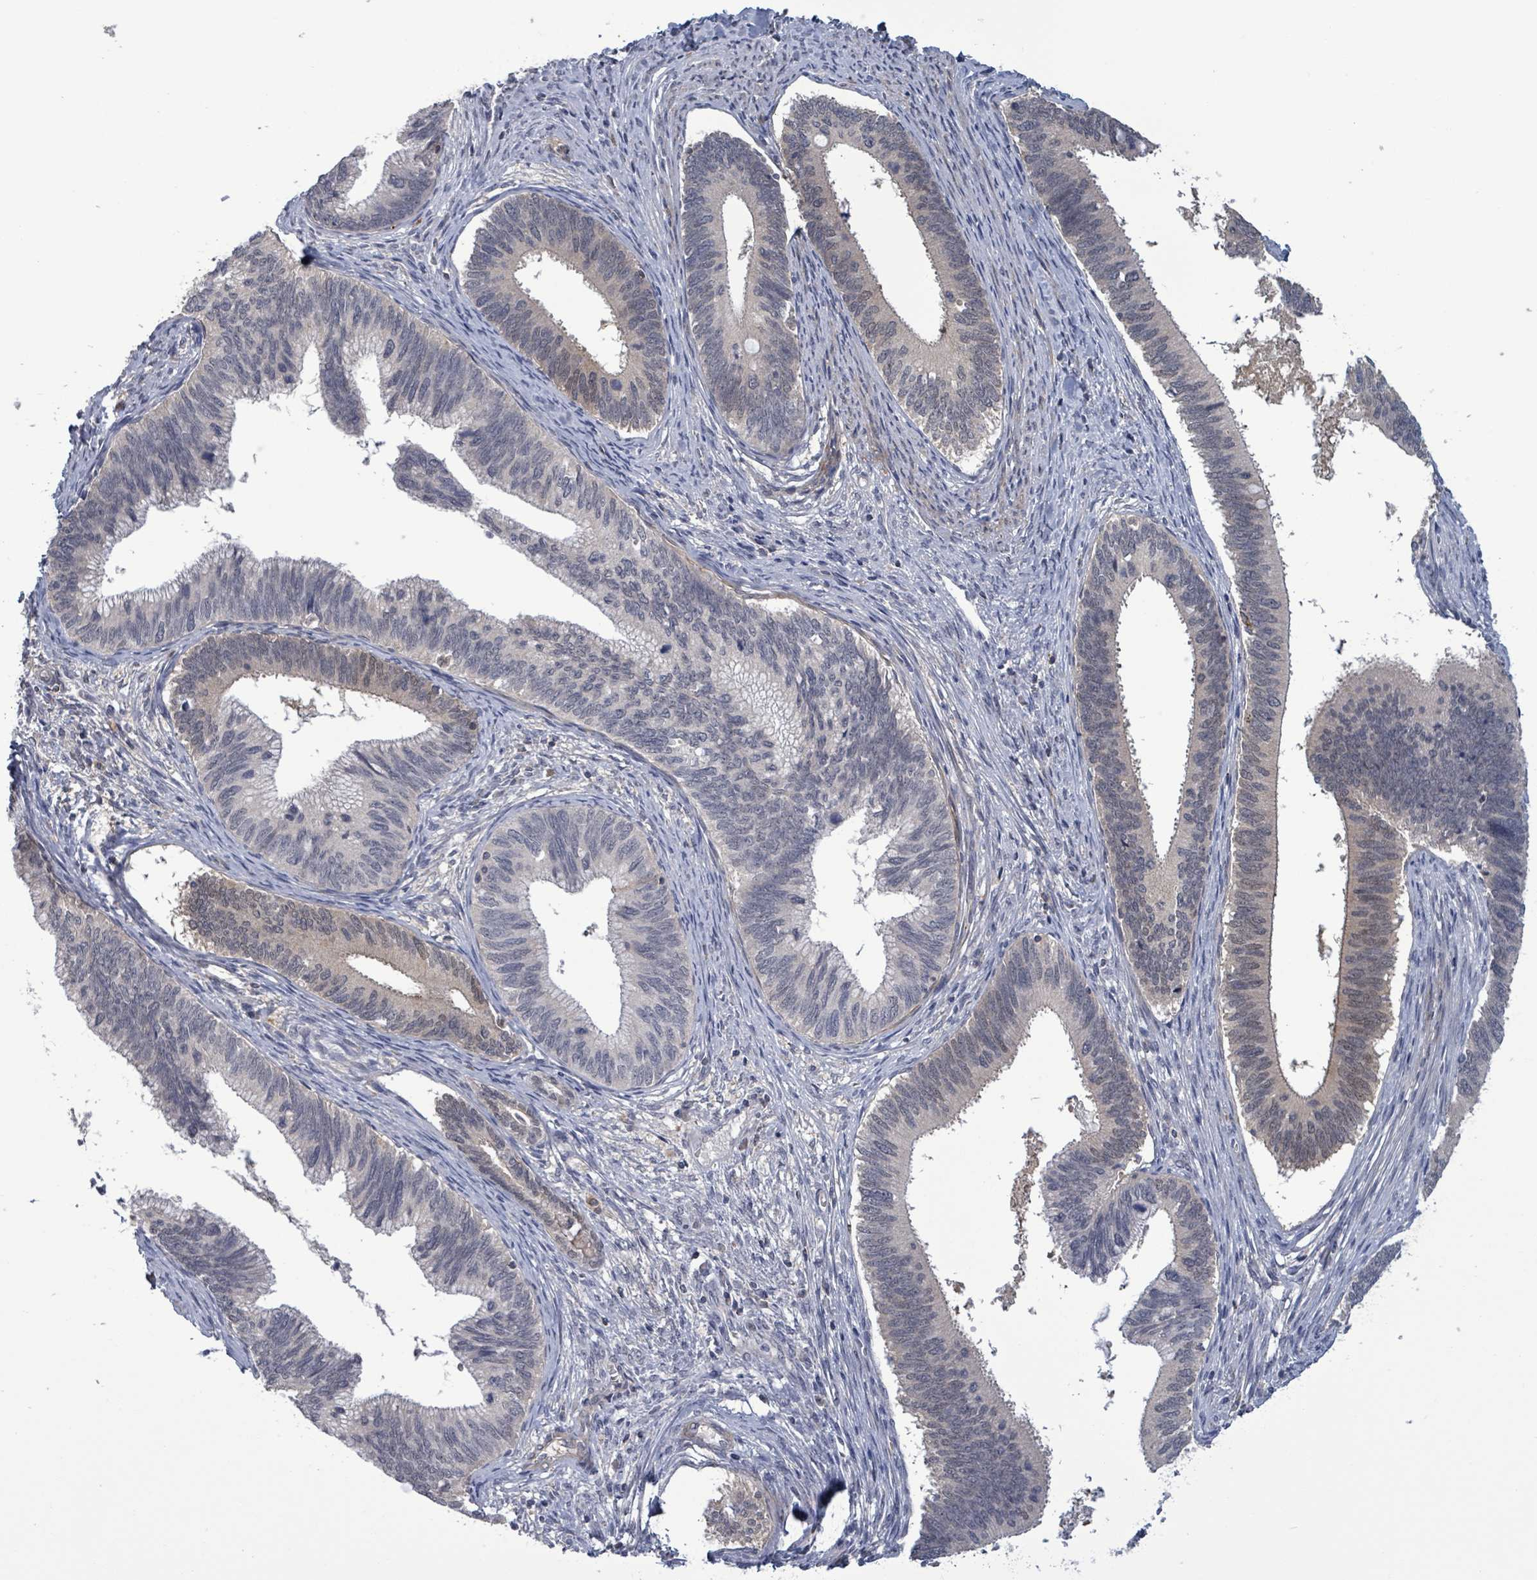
{"staining": {"intensity": "negative", "quantity": "none", "location": "none"}, "tissue": "cervical cancer", "cell_type": "Tumor cells", "image_type": "cancer", "snomed": [{"axis": "morphology", "description": "Adenocarcinoma, NOS"}, {"axis": "topography", "description": "Cervix"}], "caption": "Tumor cells are negative for protein expression in human cervical adenocarcinoma.", "gene": "AMMECR1", "patient": {"sex": "female", "age": 42}}